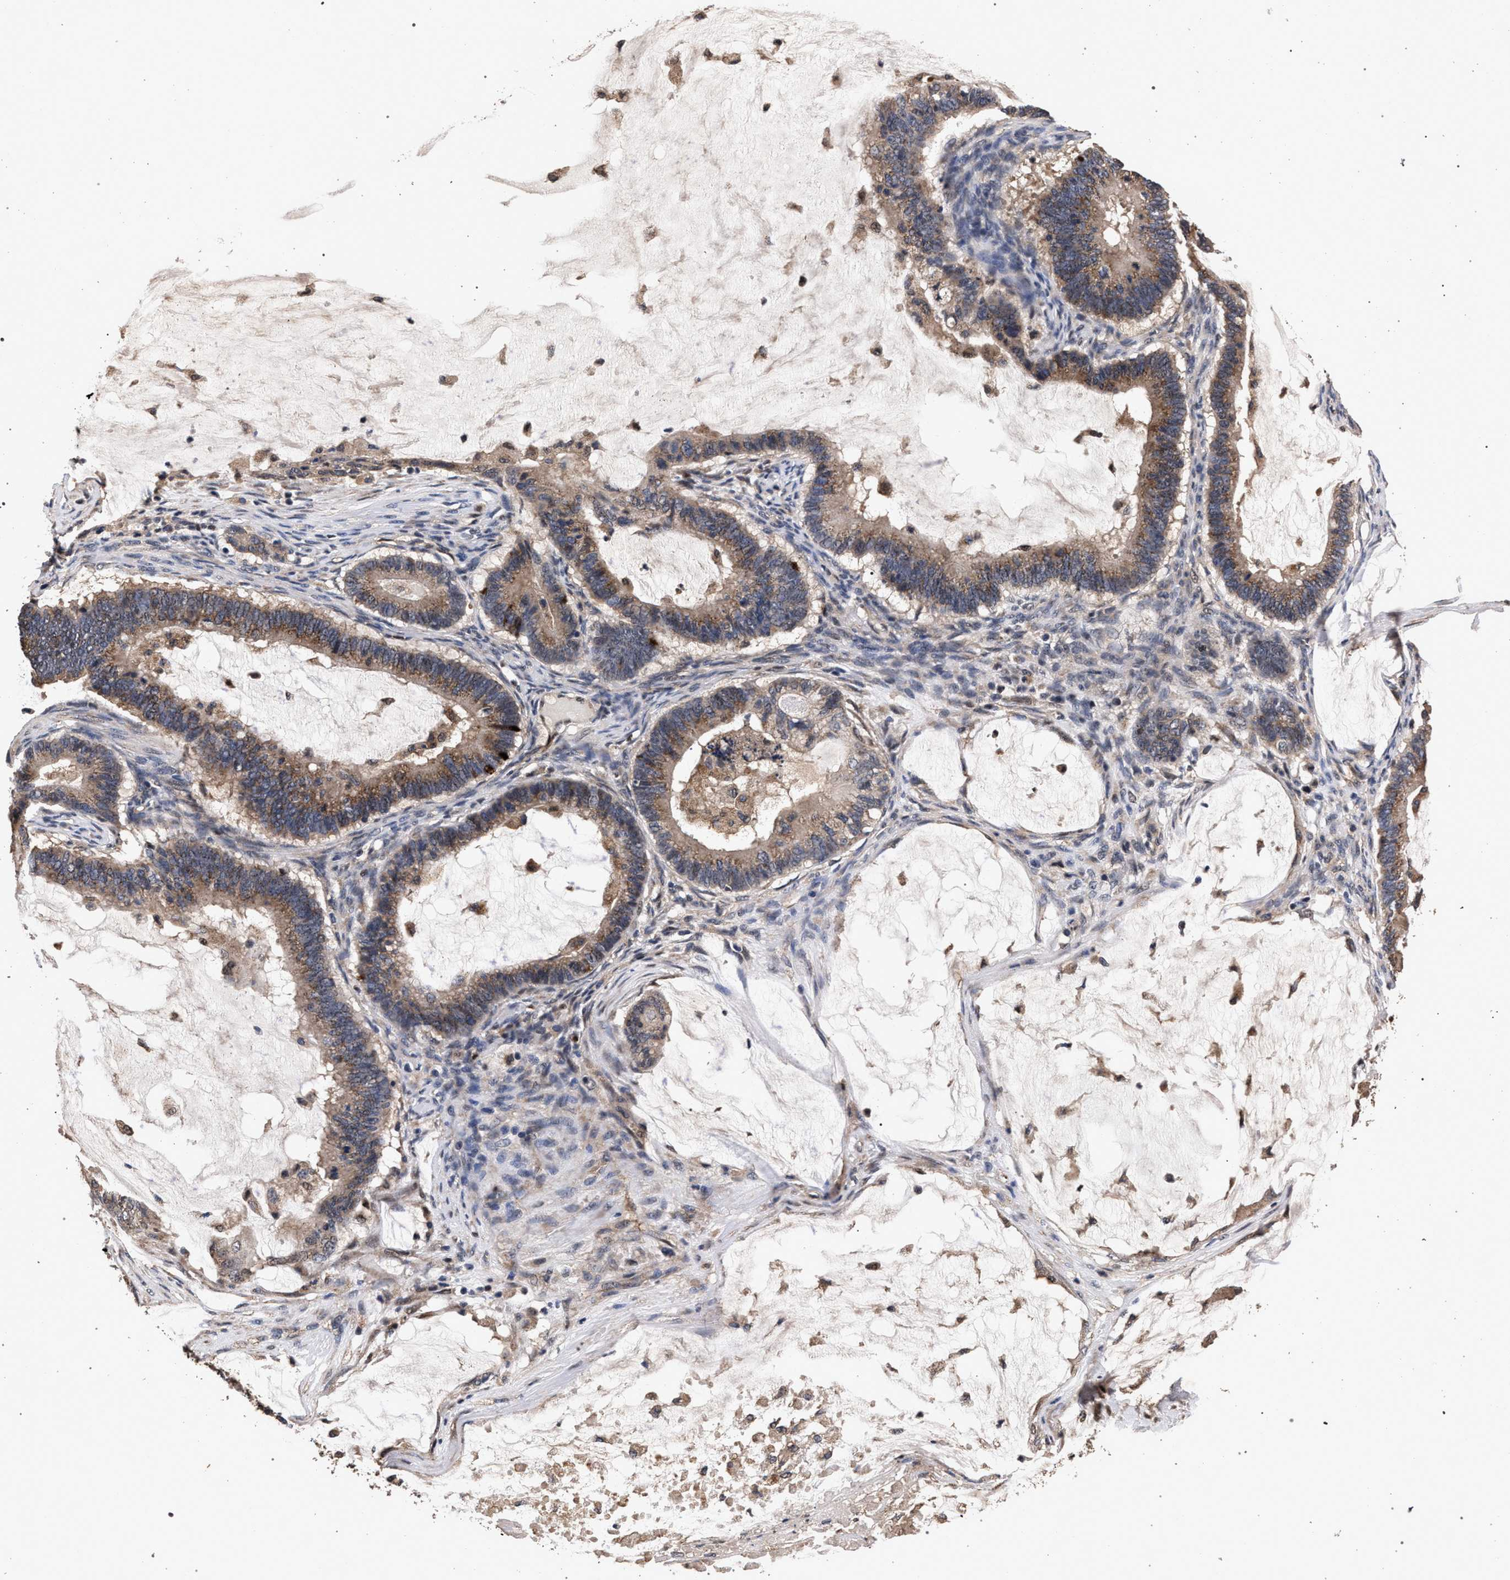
{"staining": {"intensity": "moderate", "quantity": ">75%", "location": "cytoplasmic/membranous"}, "tissue": "ovarian cancer", "cell_type": "Tumor cells", "image_type": "cancer", "snomed": [{"axis": "morphology", "description": "Cystadenocarcinoma, mucinous, NOS"}, {"axis": "topography", "description": "Ovary"}], "caption": "Protein staining by immunohistochemistry demonstrates moderate cytoplasmic/membranous staining in approximately >75% of tumor cells in ovarian mucinous cystadenocarcinoma.", "gene": "ACOX1", "patient": {"sex": "female", "age": 61}}